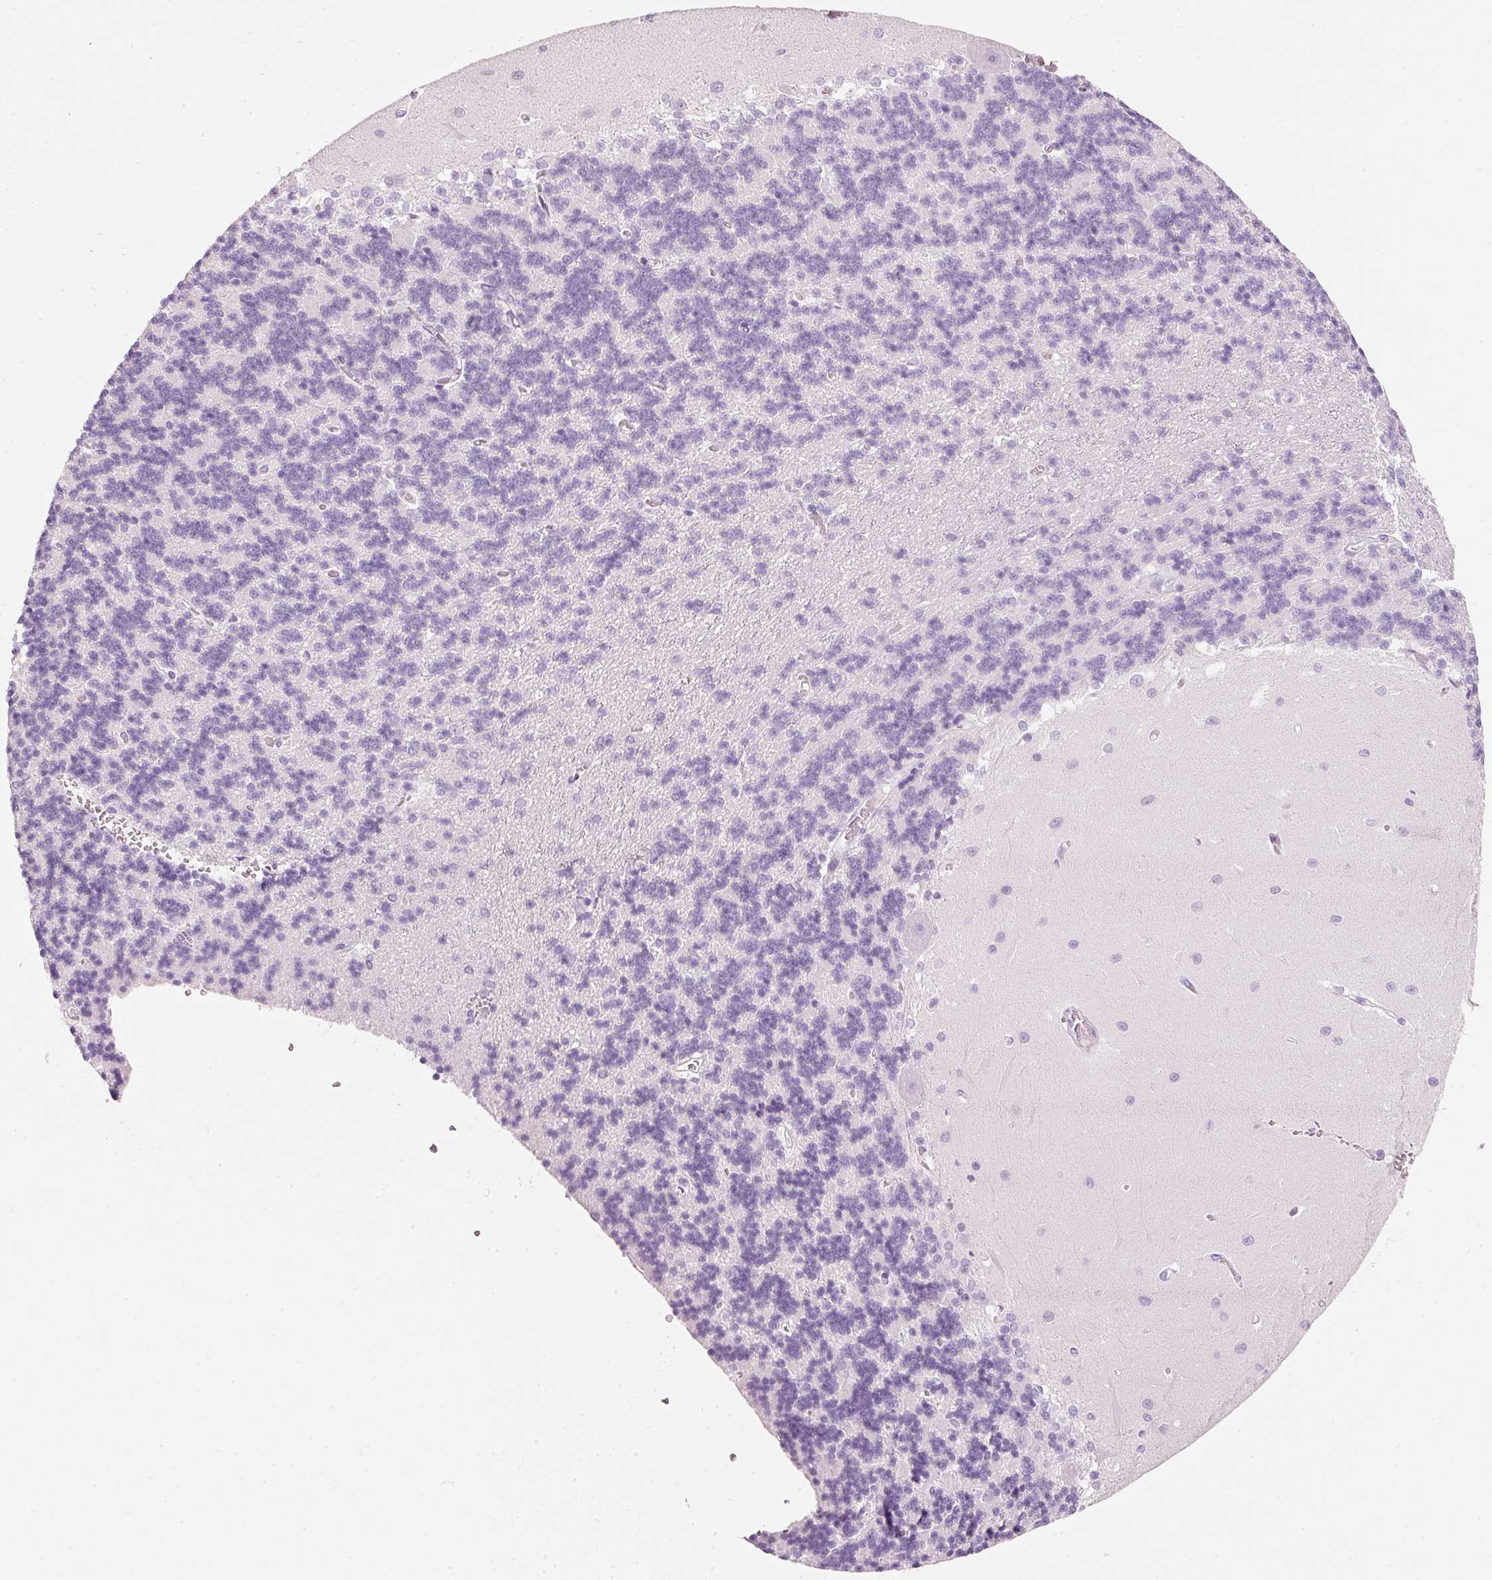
{"staining": {"intensity": "negative", "quantity": "none", "location": "none"}, "tissue": "cerebellum", "cell_type": "Cells in granular layer", "image_type": "normal", "snomed": [{"axis": "morphology", "description": "Normal tissue, NOS"}, {"axis": "topography", "description": "Cerebellum"}], "caption": "High power microscopy photomicrograph of an immunohistochemistry (IHC) image of benign cerebellum, revealing no significant staining in cells in granular layer. (Immunohistochemistry, brightfield microscopy, high magnification).", "gene": "PDXDC1", "patient": {"sex": "male", "age": 37}}